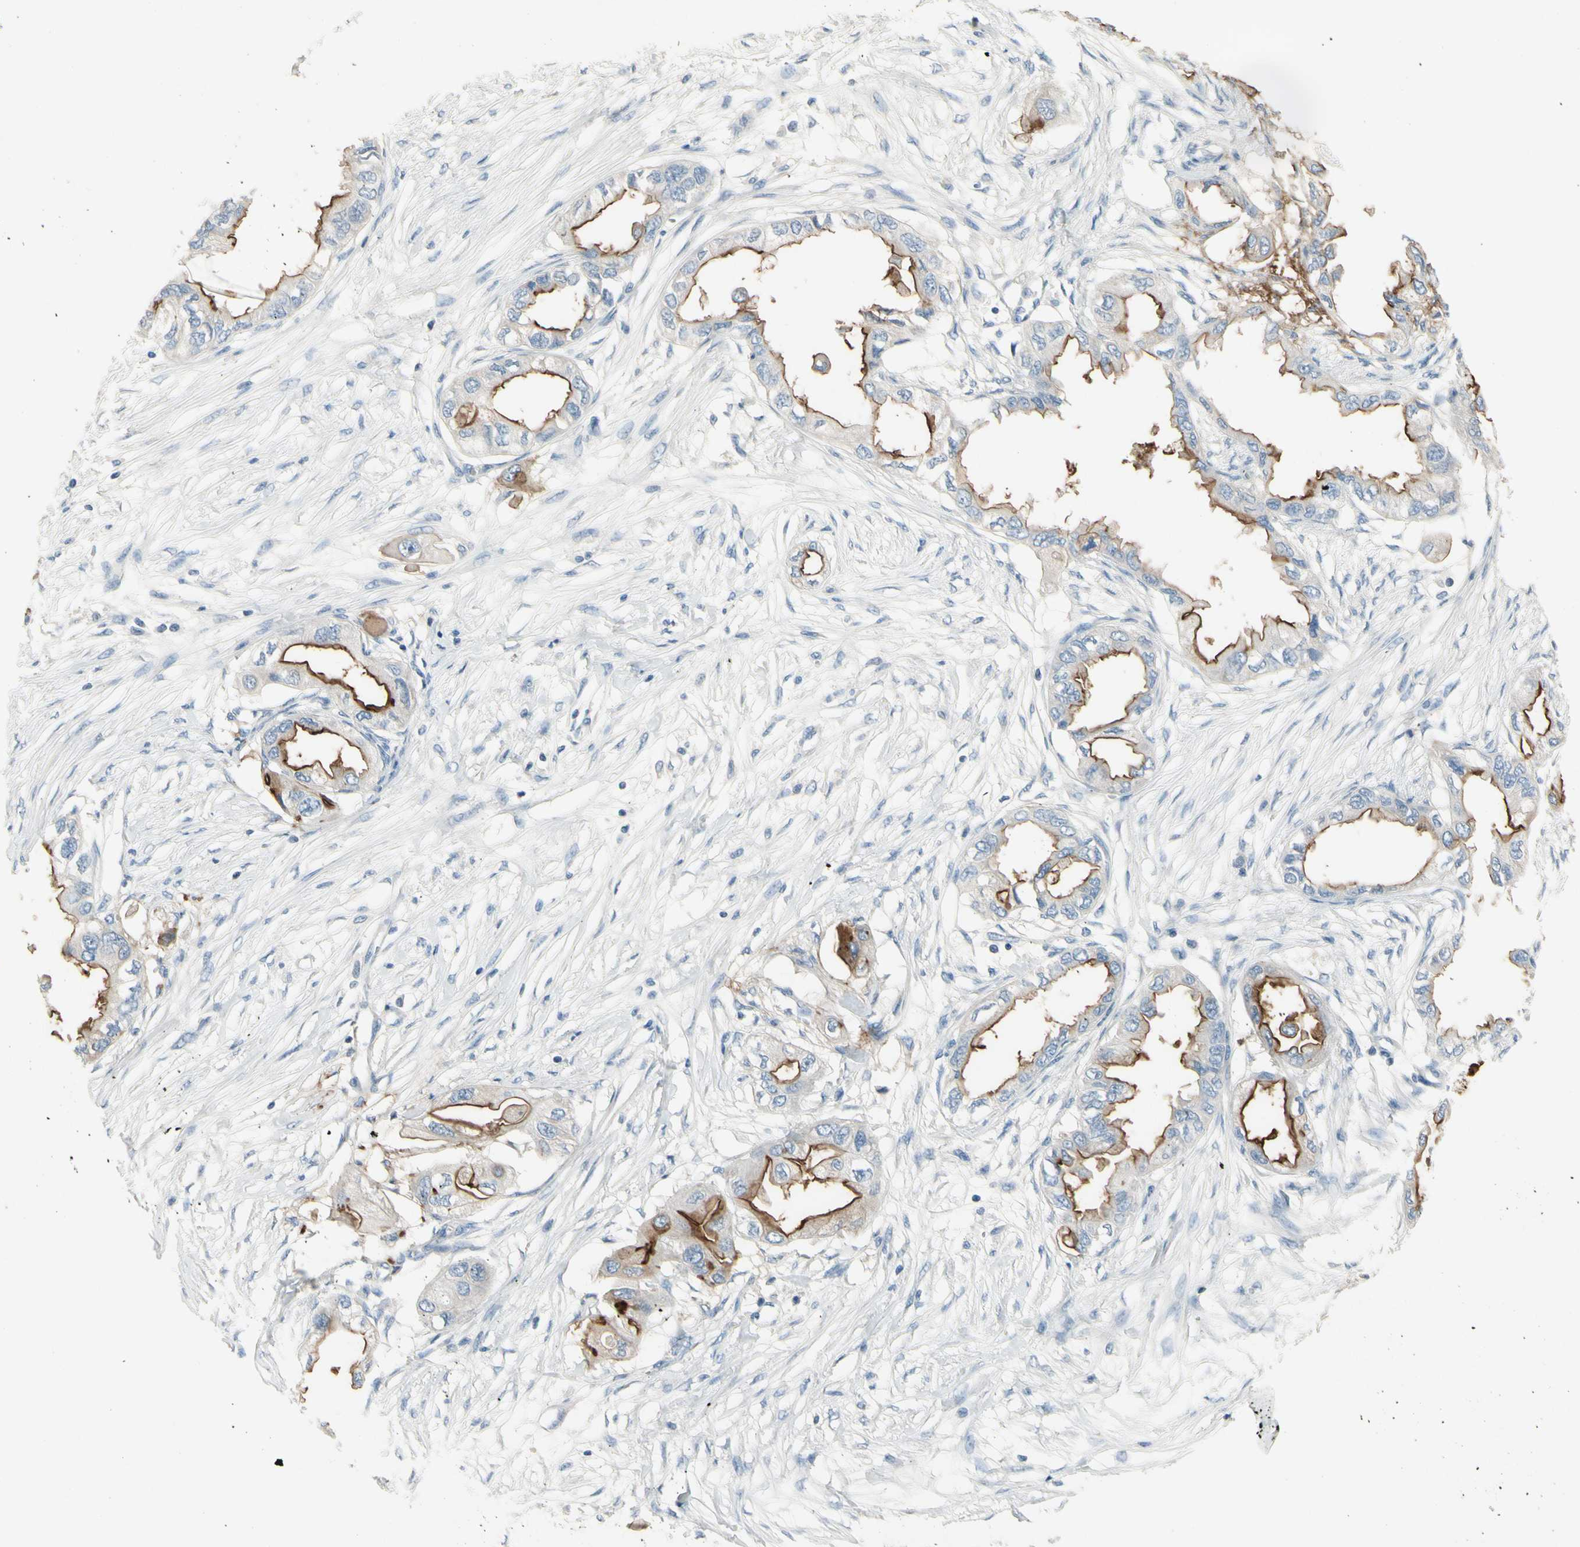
{"staining": {"intensity": "moderate", "quantity": ">75%", "location": "cytoplasmic/membranous"}, "tissue": "endometrial cancer", "cell_type": "Tumor cells", "image_type": "cancer", "snomed": [{"axis": "morphology", "description": "Adenocarcinoma, NOS"}, {"axis": "topography", "description": "Endometrium"}], "caption": "This is an image of immunohistochemistry (IHC) staining of endometrial adenocarcinoma, which shows moderate staining in the cytoplasmic/membranous of tumor cells.", "gene": "MUC1", "patient": {"sex": "female", "age": 67}}